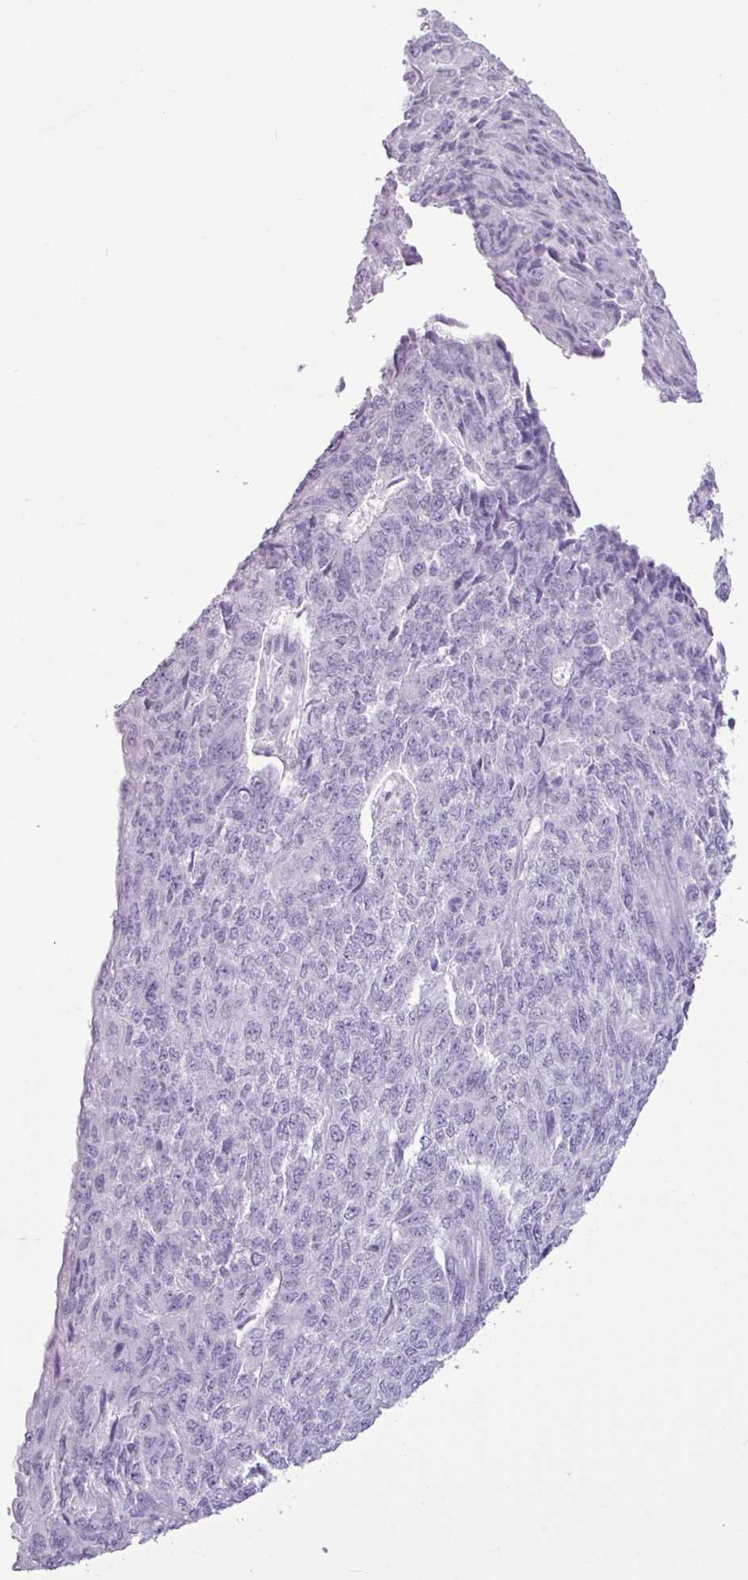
{"staining": {"intensity": "negative", "quantity": "none", "location": "none"}, "tissue": "endometrial cancer", "cell_type": "Tumor cells", "image_type": "cancer", "snomed": [{"axis": "morphology", "description": "Adenocarcinoma, NOS"}, {"axis": "topography", "description": "Endometrium"}], "caption": "Endometrial cancer (adenocarcinoma) was stained to show a protein in brown. There is no significant expression in tumor cells.", "gene": "AMY1B", "patient": {"sex": "female", "age": 32}}